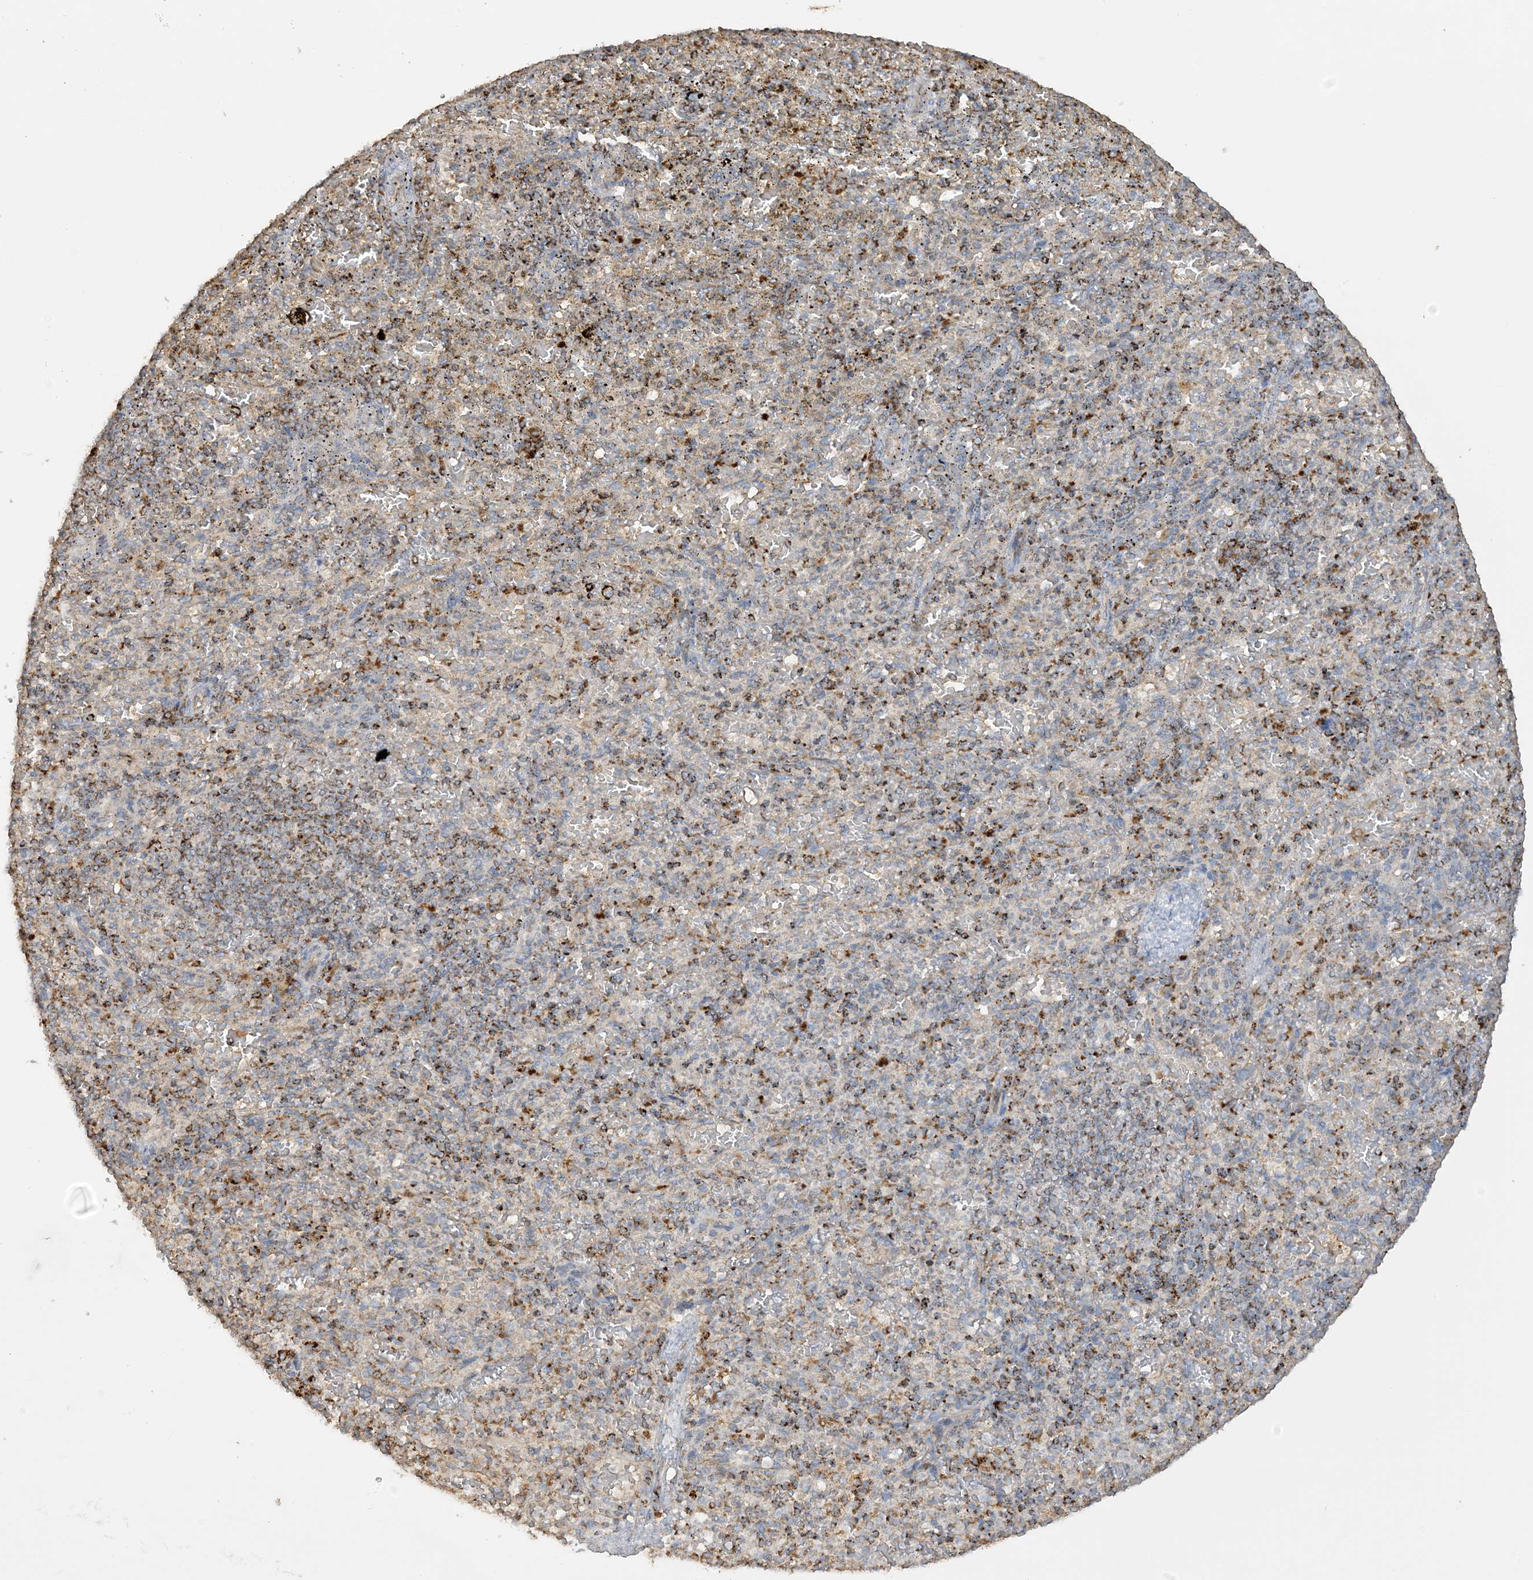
{"staining": {"intensity": "moderate", "quantity": "25%-75%", "location": "cytoplasmic/membranous"}, "tissue": "spleen", "cell_type": "Cells in red pulp", "image_type": "normal", "snomed": [{"axis": "morphology", "description": "Normal tissue, NOS"}, {"axis": "topography", "description": "Spleen"}], "caption": "Immunohistochemistry (DAB (3,3'-diaminobenzidine)) staining of unremarkable spleen reveals moderate cytoplasmic/membranous protein expression in approximately 25%-75% of cells in red pulp. (DAB IHC, brown staining for protein, blue staining for nuclei).", "gene": "AGA", "patient": {"sex": "female", "age": 74}}